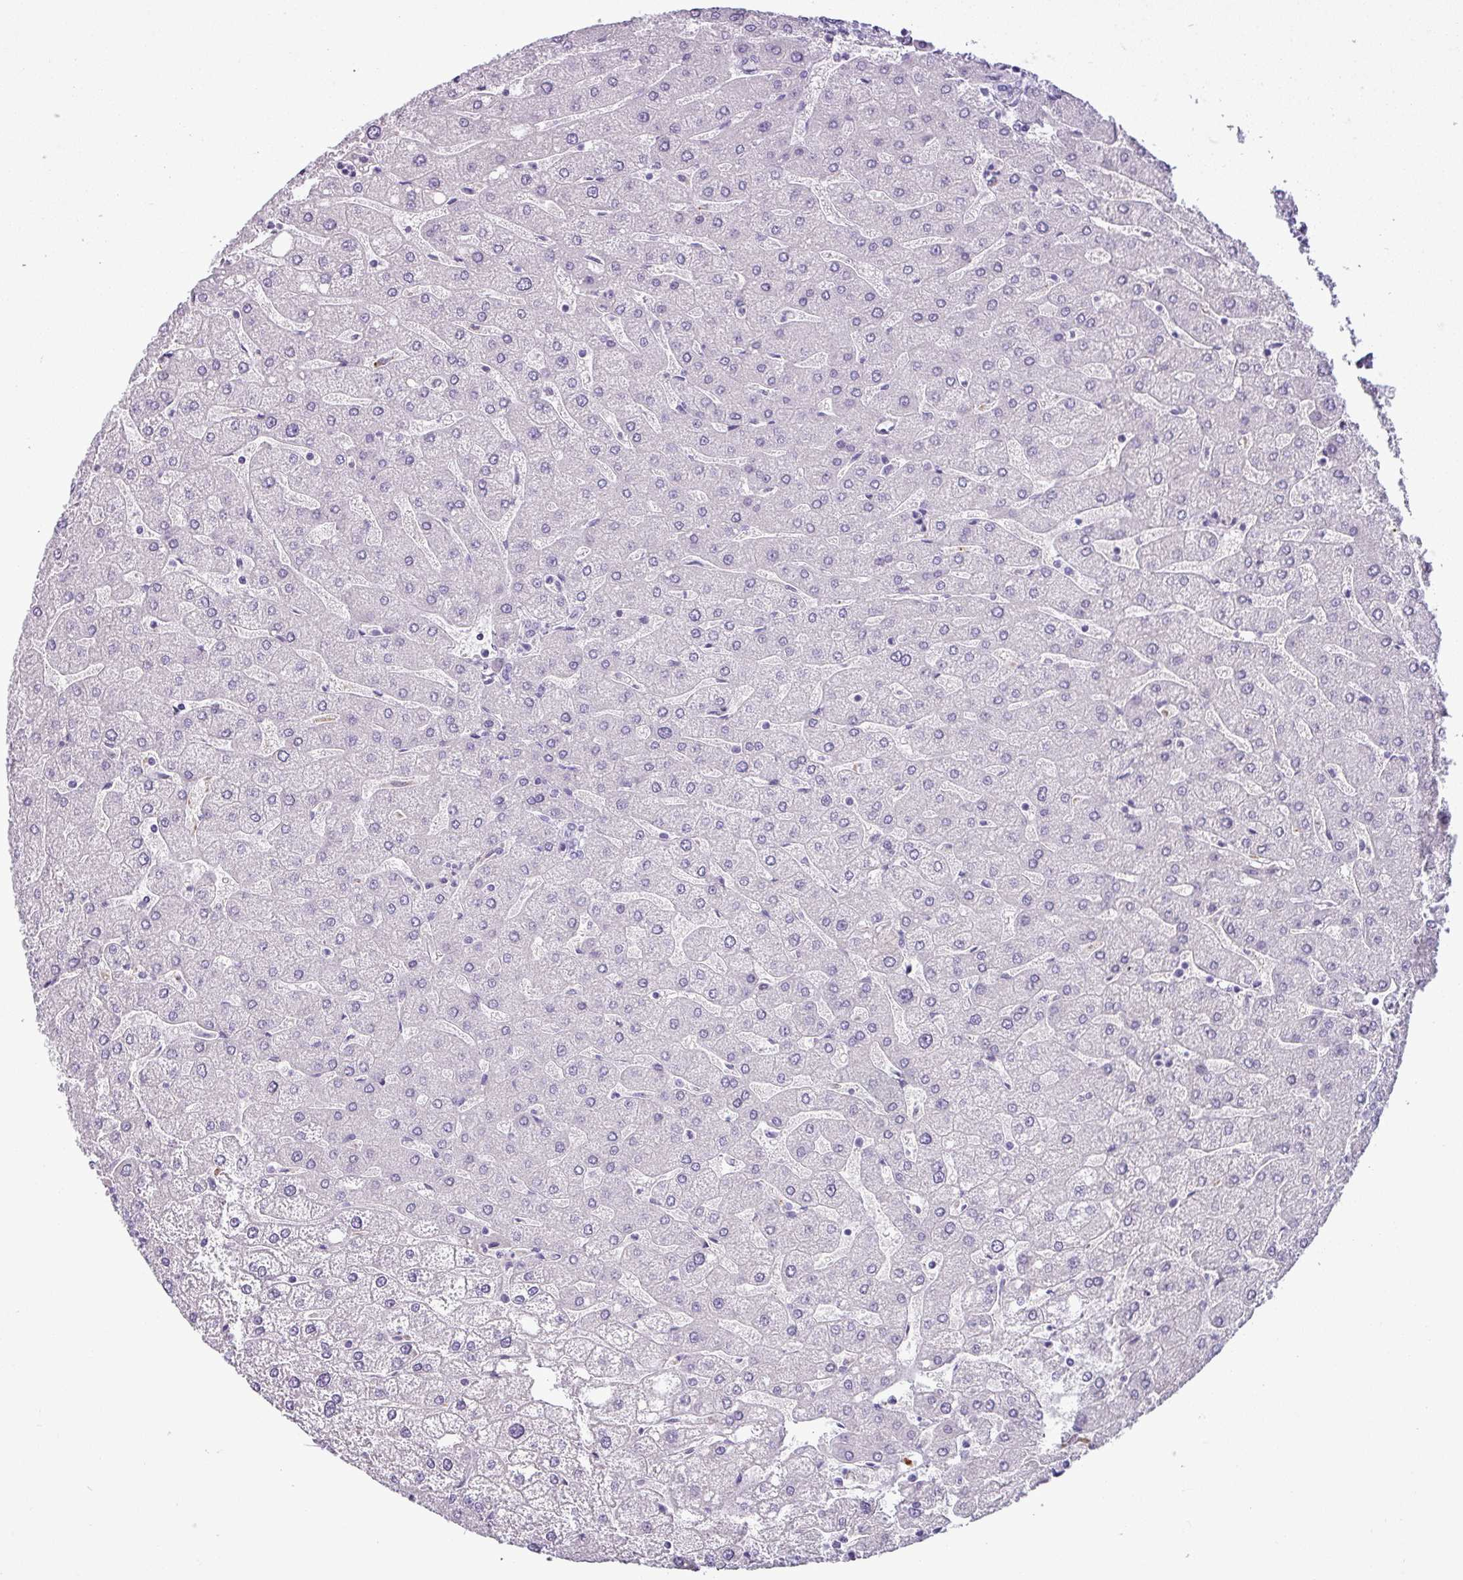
{"staining": {"intensity": "negative", "quantity": "none", "location": "none"}, "tissue": "liver", "cell_type": "Cholangiocytes", "image_type": "normal", "snomed": [{"axis": "morphology", "description": "Normal tissue, NOS"}, {"axis": "topography", "description": "Liver"}], "caption": "IHC of normal human liver reveals no expression in cholangiocytes. (Immunohistochemistry (ihc), brightfield microscopy, high magnification).", "gene": "CDH16", "patient": {"sex": "male", "age": 67}}